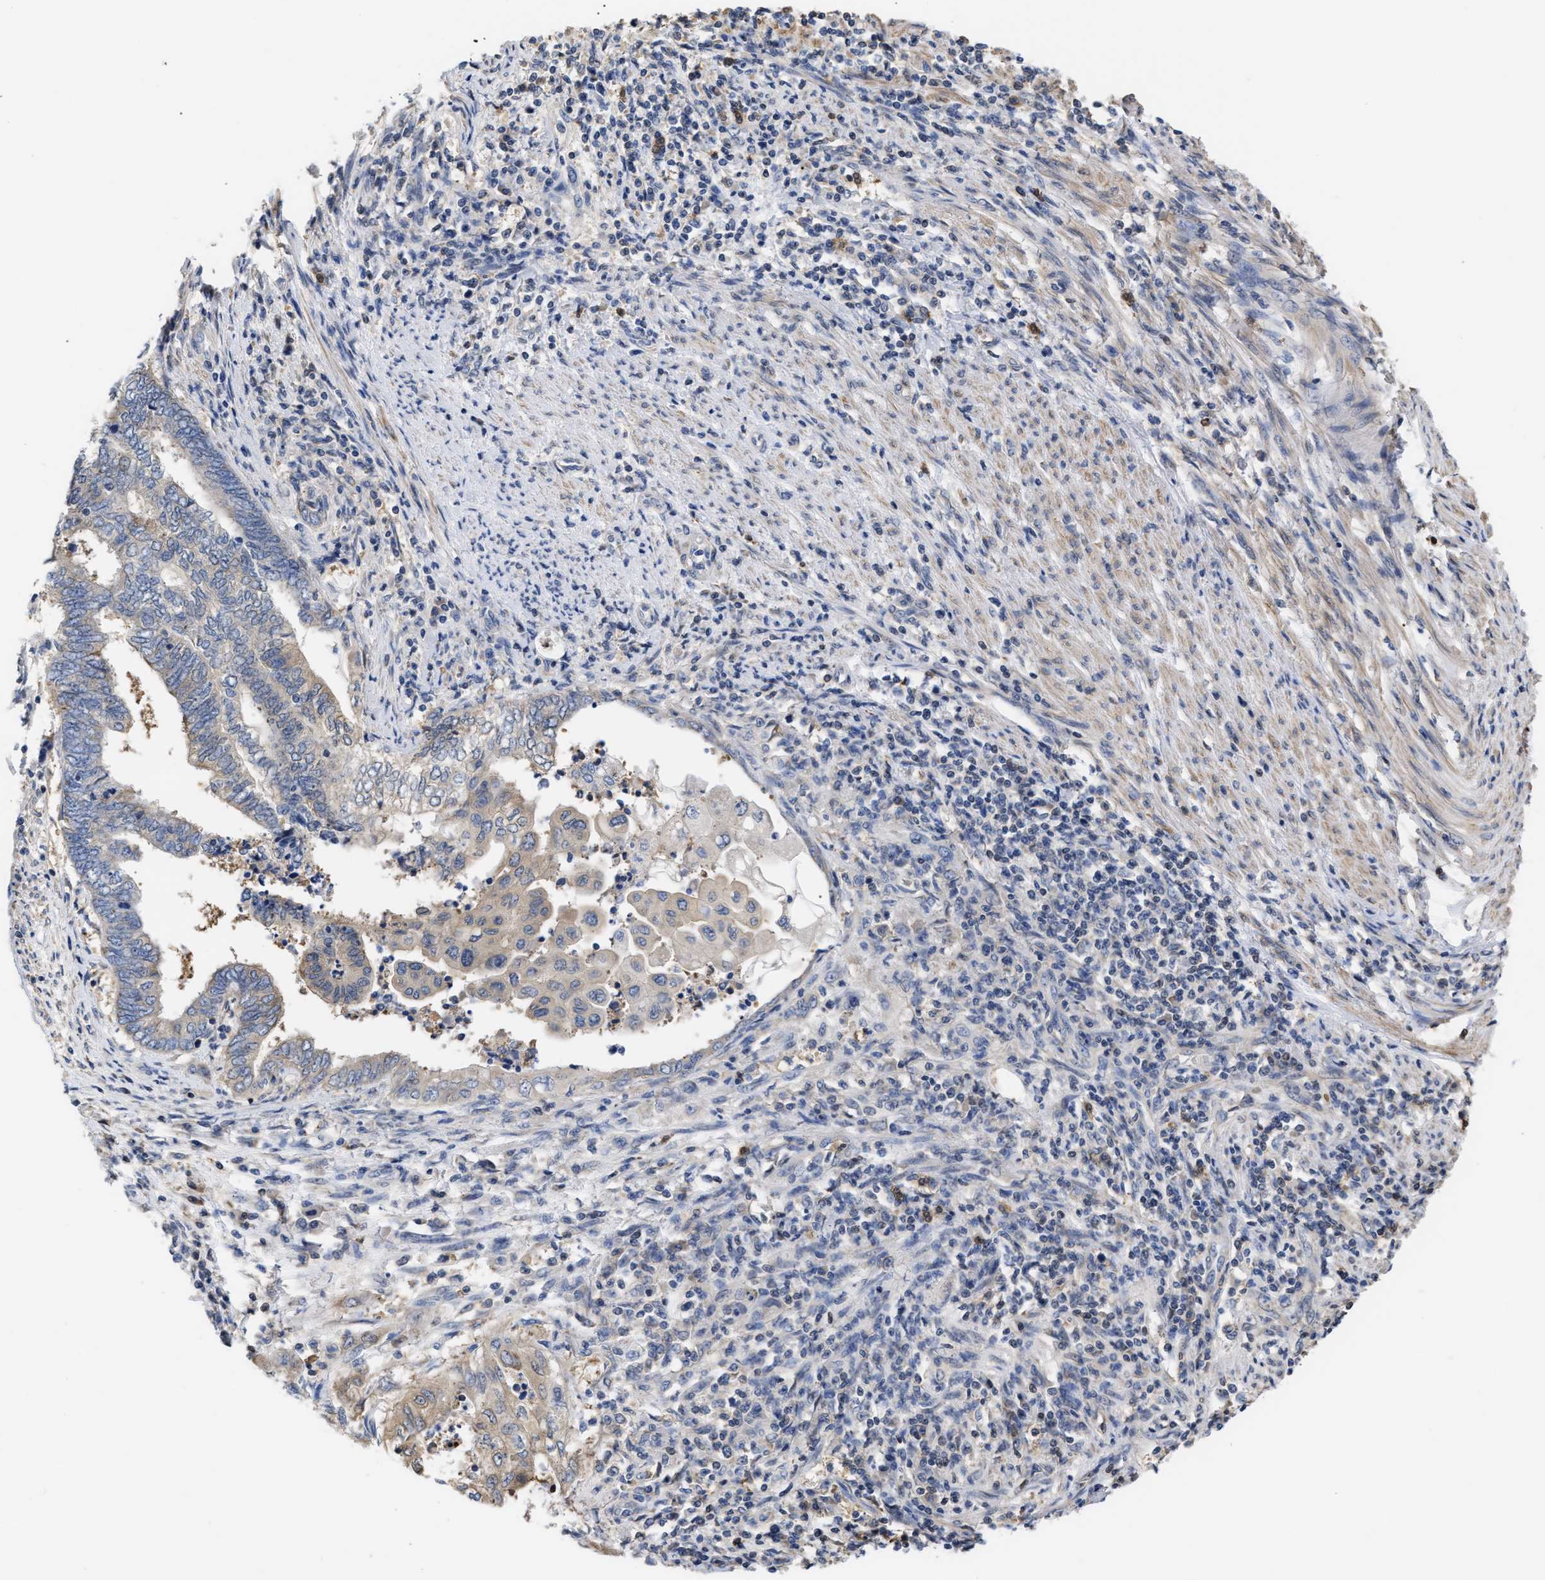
{"staining": {"intensity": "weak", "quantity": "<25%", "location": "cytoplasmic/membranous"}, "tissue": "endometrial cancer", "cell_type": "Tumor cells", "image_type": "cancer", "snomed": [{"axis": "morphology", "description": "Adenocarcinoma, NOS"}, {"axis": "topography", "description": "Uterus"}, {"axis": "topography", "description": "Endometrium"}], "caption": "This photomicrograph is of adenocarcinoma (endometrial) stained with IHC to label a protein in brown with the nuclei are counter-stained blue. There is no expression in tumor cells.", "gene": "KLHDC1", "patient": {"sex": "female", "age": 70}}